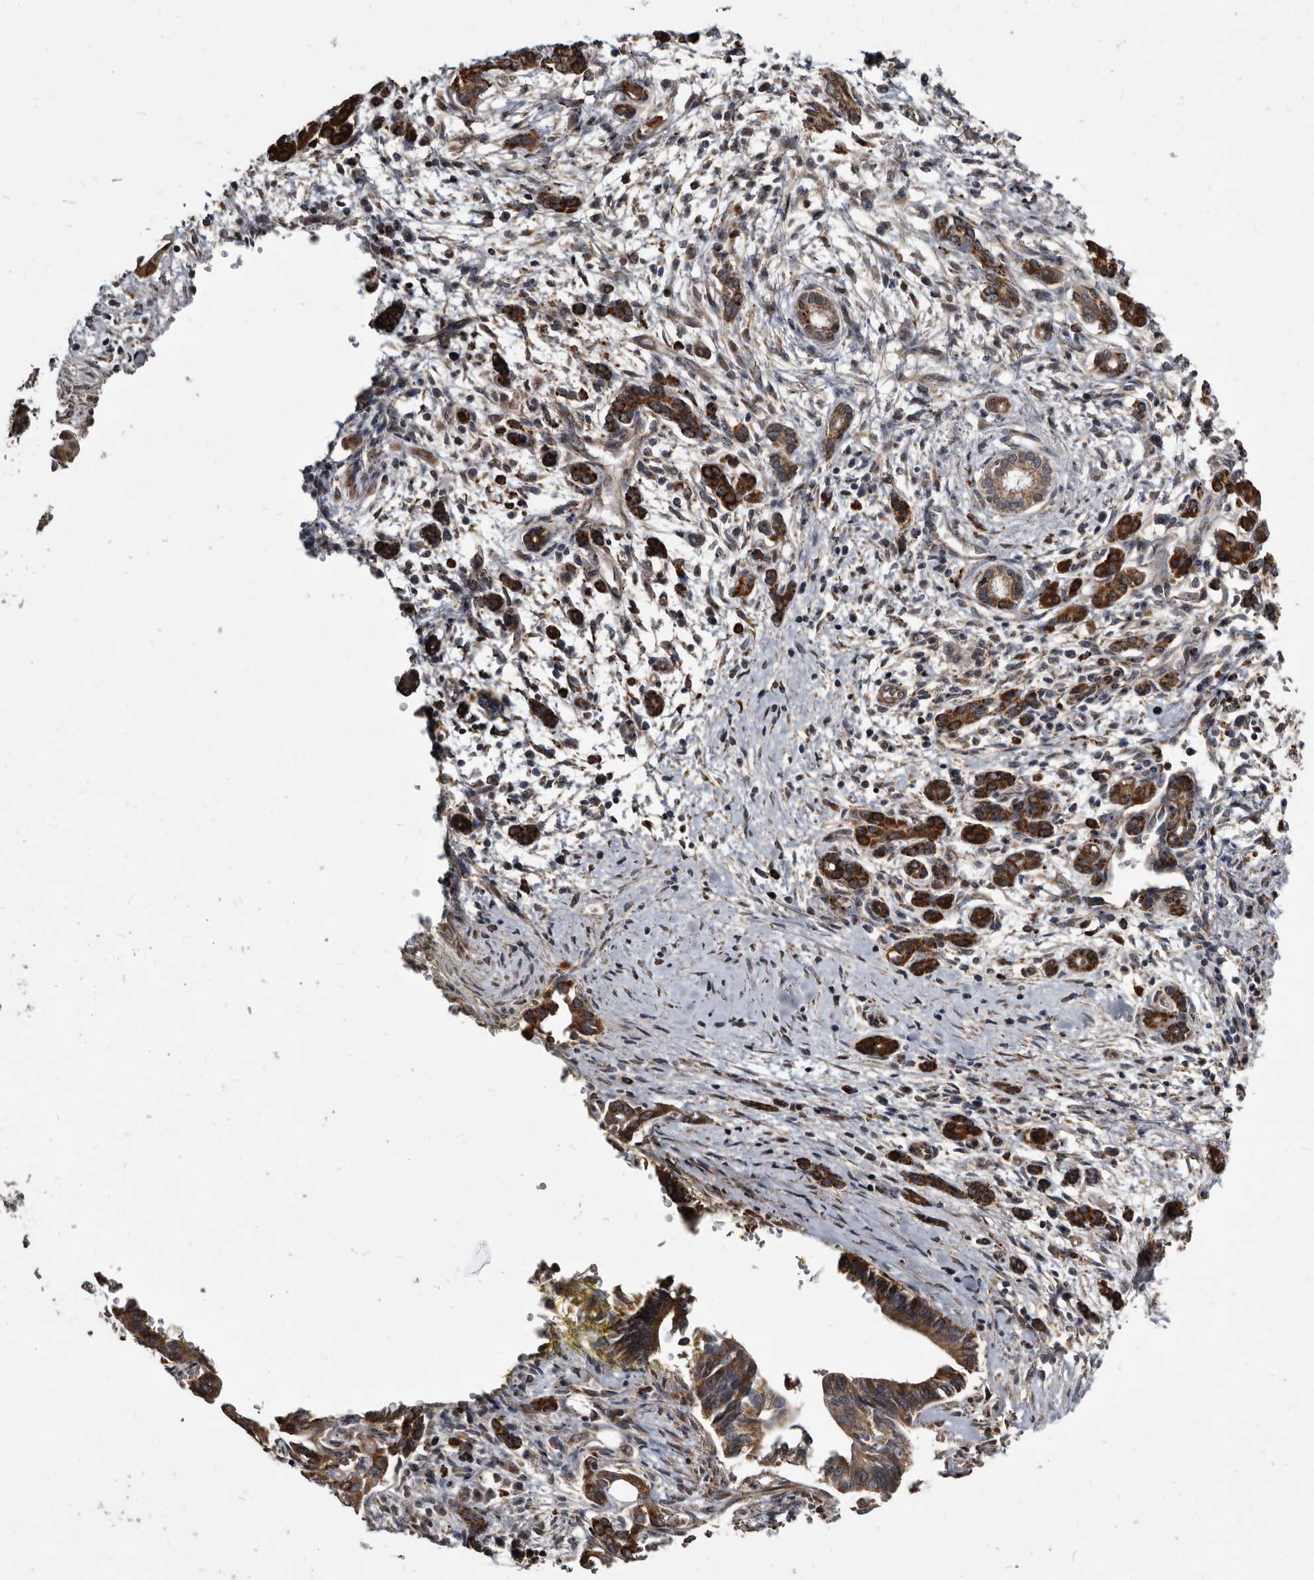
{"staining": {"intensity": "strong", "quantity": ">75%", "location": "cytoplasmic/membranous"}, "tissue": "pancreatic cancer", "cell_type": "Tumor cells", "image_type": "cancer", "snomed": [{"axis": "morphology", "description": "Adenocarcinoma, NOS"}, {"axis": "topography", "description": "Pancreas"}], "caption": "A histopathology image of human pancreatic cancer stained for a protein displays strong cytoplasmic/membranous brown staining in tumor cells. The staining was performed using DAB (3,3'-diaminobenzidine), with brown indicating positive protein expression. Nuclei are stained blue with hematoxylin.", "gene": "CTSA", "patient": {"sex": "male", "age": 58}}